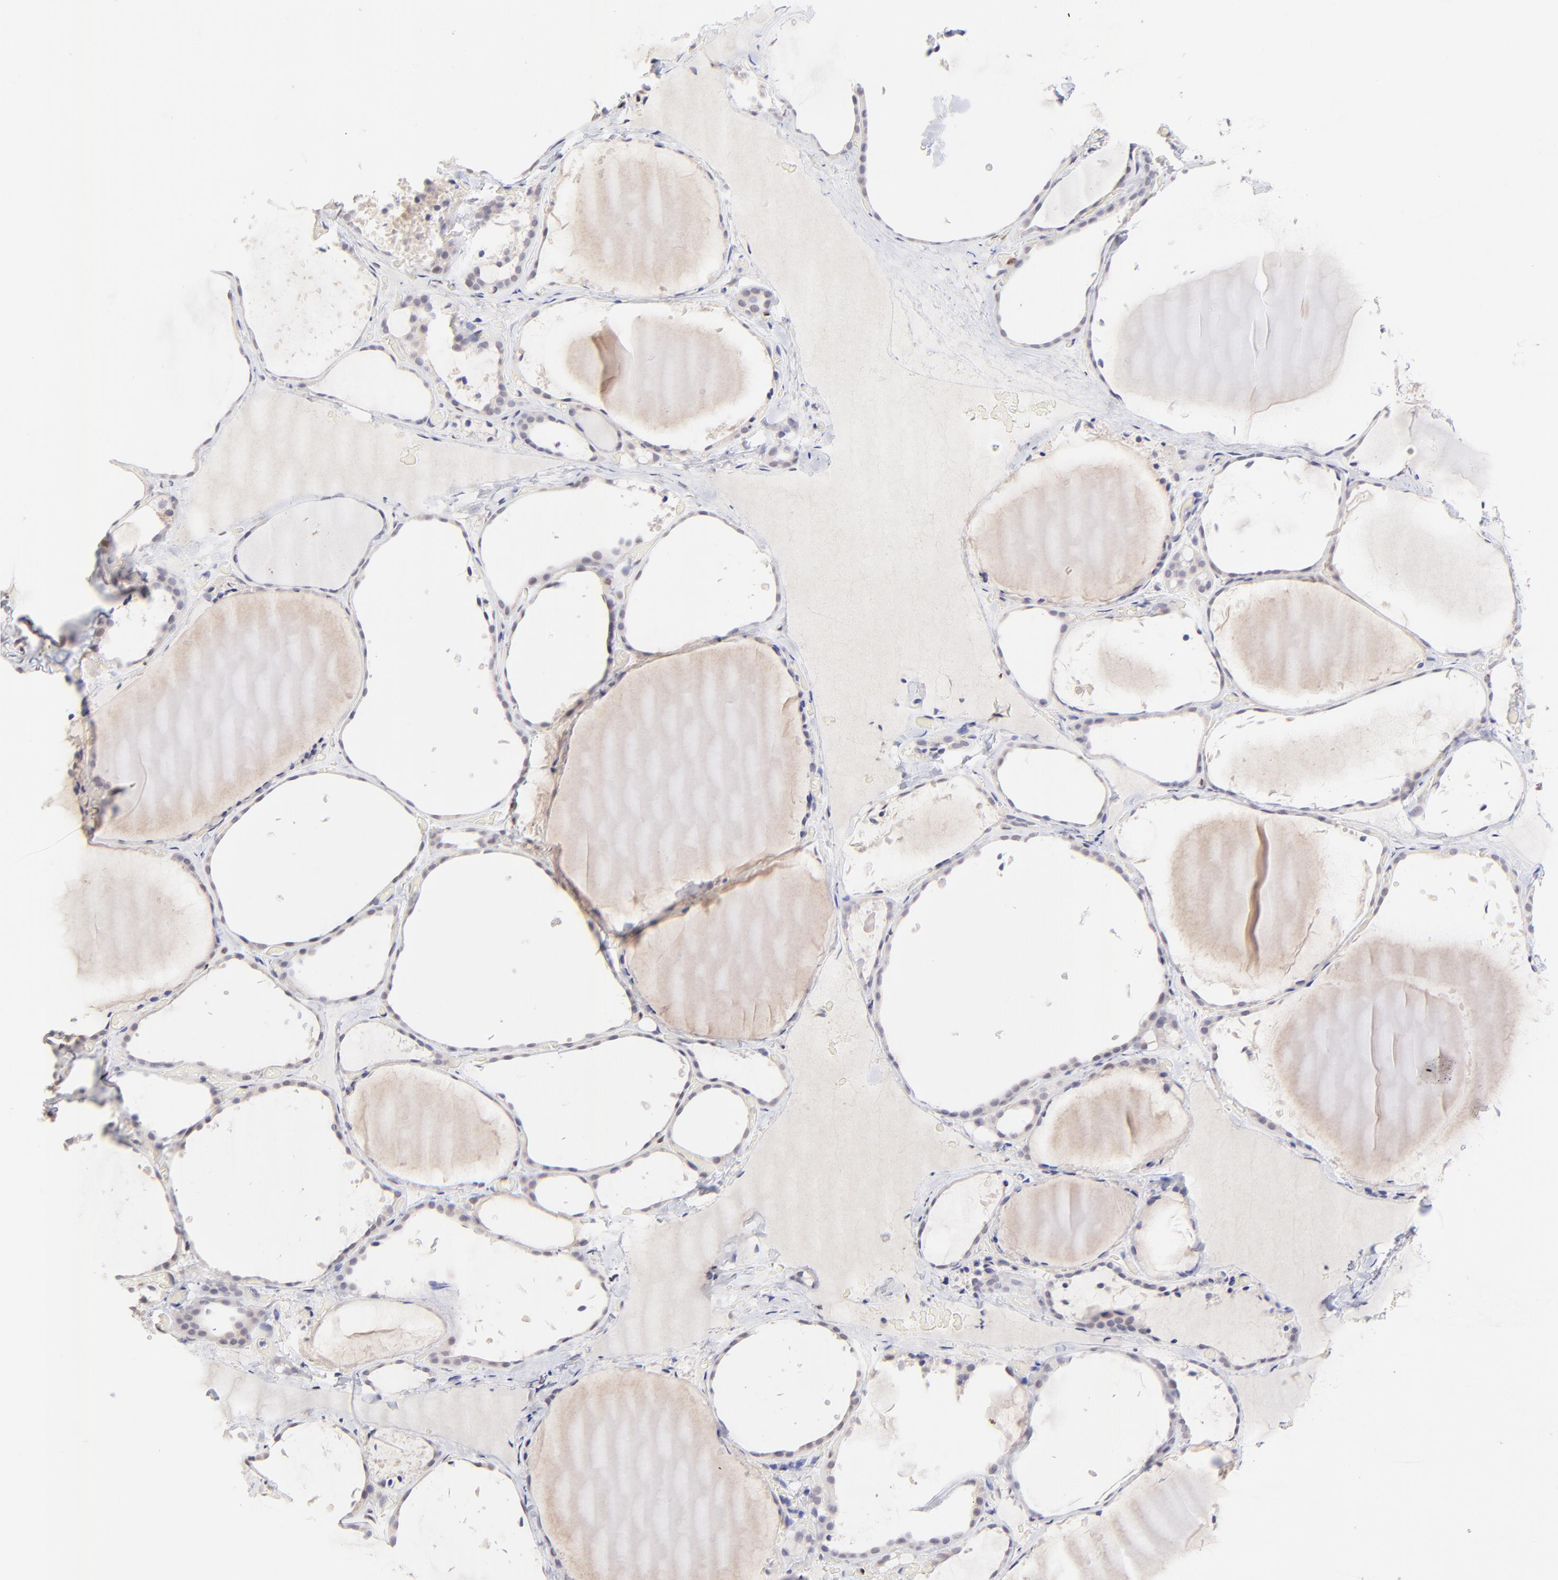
{"staining": {"intensity": "negative", "quantity": "none", "location": "none"}, "tissue": "thyroid gland", "cell_type": "Glandular cells", "image_type": "normal", "snomed": [{"axis": "morphology", "description": "Normal tissue, NOS"}, {"axis": "topography", "description": "Thyroid gland"}], "caption": "The photomicrograph shows no staining of glandular cells in benign thyroid gland. (Stains: DAB immunohistochemistry (IHC) with hematoxylin counter stain, Microscopy: brightfield microscopy at high magnification).", "gene": "KLF4", "patient": {"sex": "female", "age": 22}}